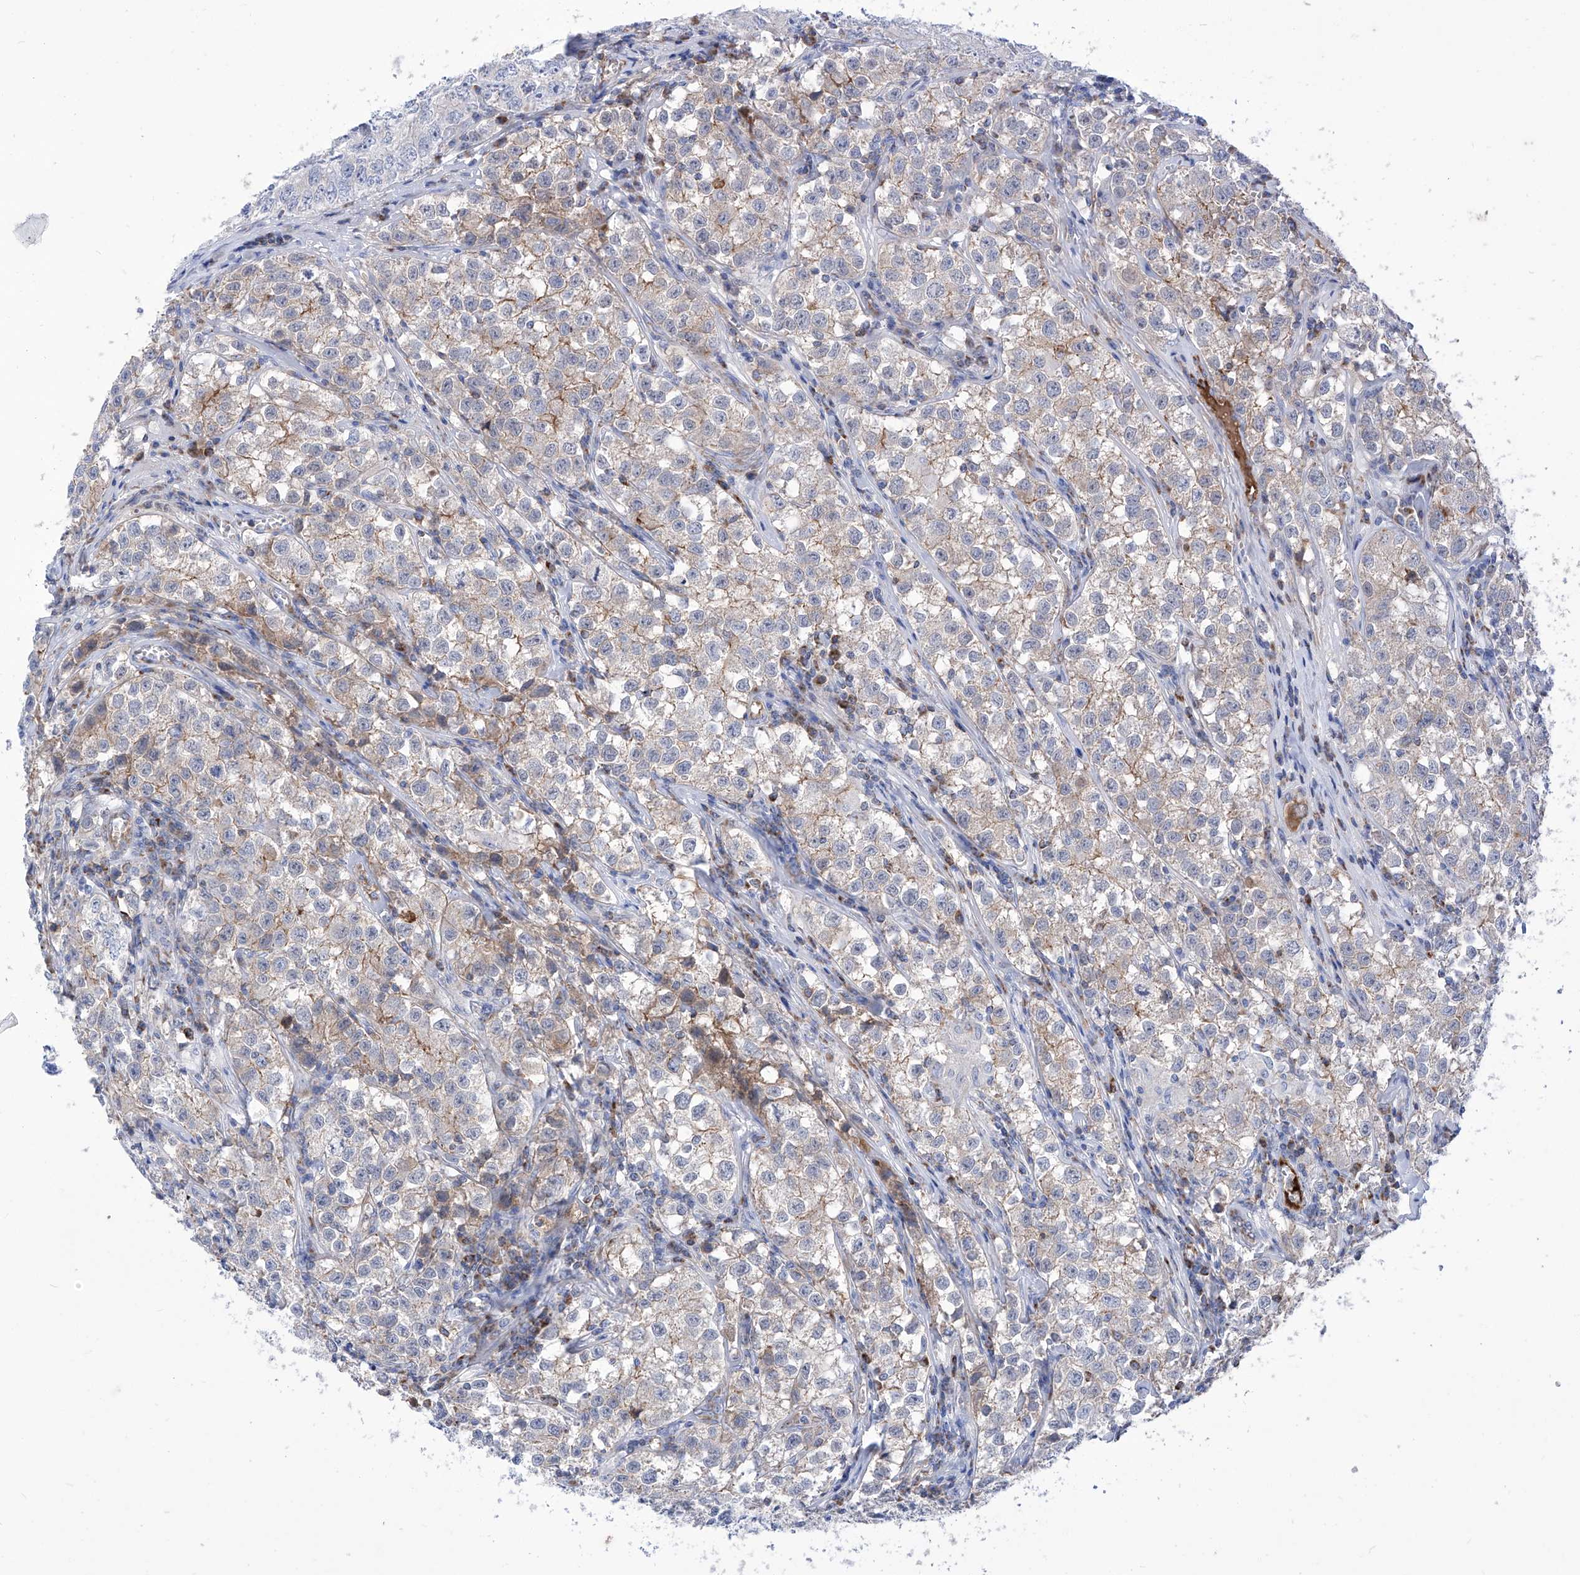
{"staining": {"intensity": "weak", "quantity": "<25%", "location": "cytoplasmic/membranous"}, "tissue": "testis cancer", "cell_type": "Tumor cells", "image_type": "cancer", "snomed": [{"axis": "morphology", "description": "Seminoma, NOS"}, {"axis": "morphology", "description": "Carcinoma, Embryonal, NOS"}, {"axis": "topography", "description": "Testis"}], "caption": "Seminoma (testis) was stained to show a protein in brown. There is no significant expression in tumor cells. Nuclei are stained in blue.", "gene": "SRBD1", "patient": {"sex": "male", "age": 43}}